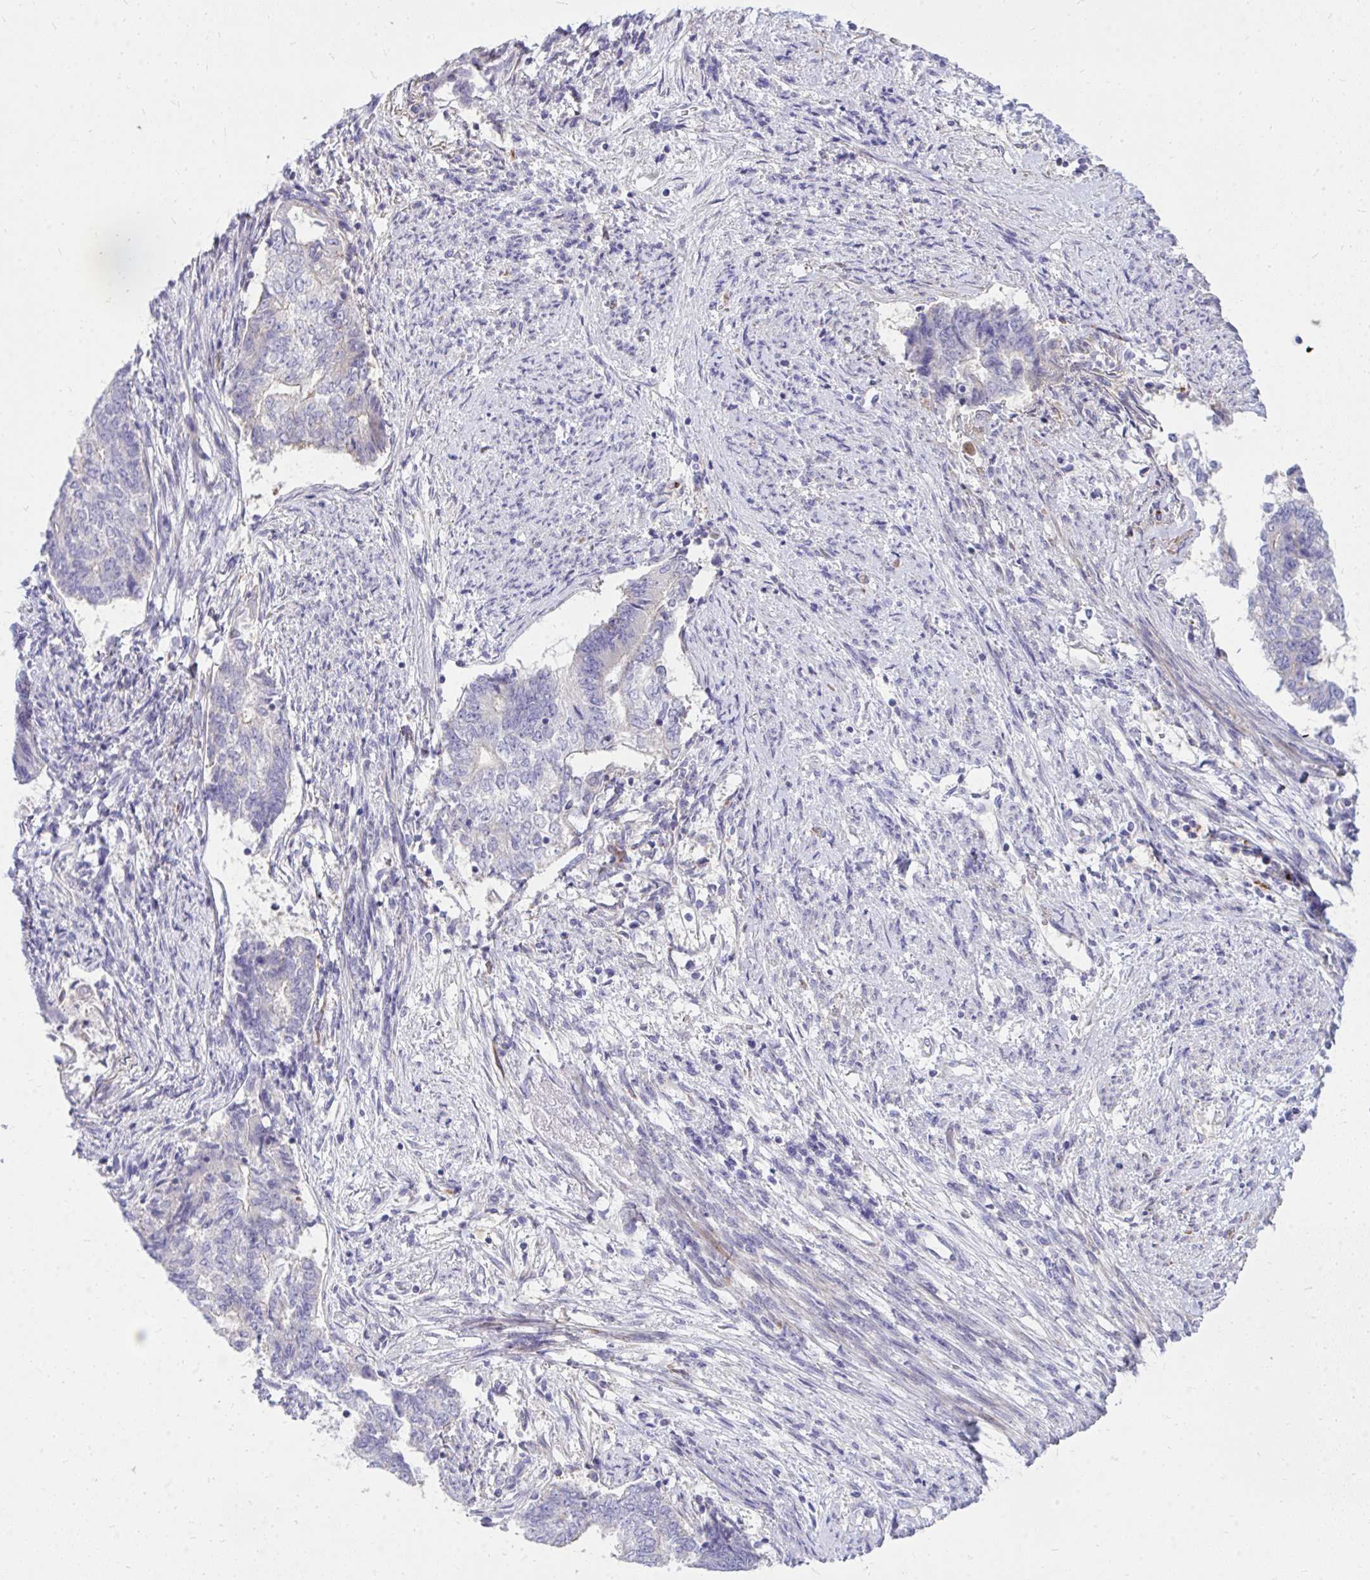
{"staining": {"intensity": "weak", "quantity": "<25%", "location": "cytoplasmic/membranous"}, "tissue": "endometrial cancer", "cell_type": "Tumor cells", "image_type": "cancer", "snomed": [{"axis": "morphology", "description": "Adenocarcinoma, NOS"}, {"axis": "topography", "description": "Endometrium"}], "caption": "Endometrial cancer stained for a protein using immunohistochemistry (IHC) exhibits no staining tumor cells.", "gene": "TP53I11", "patient": {"sex": "female", "age": 65}}